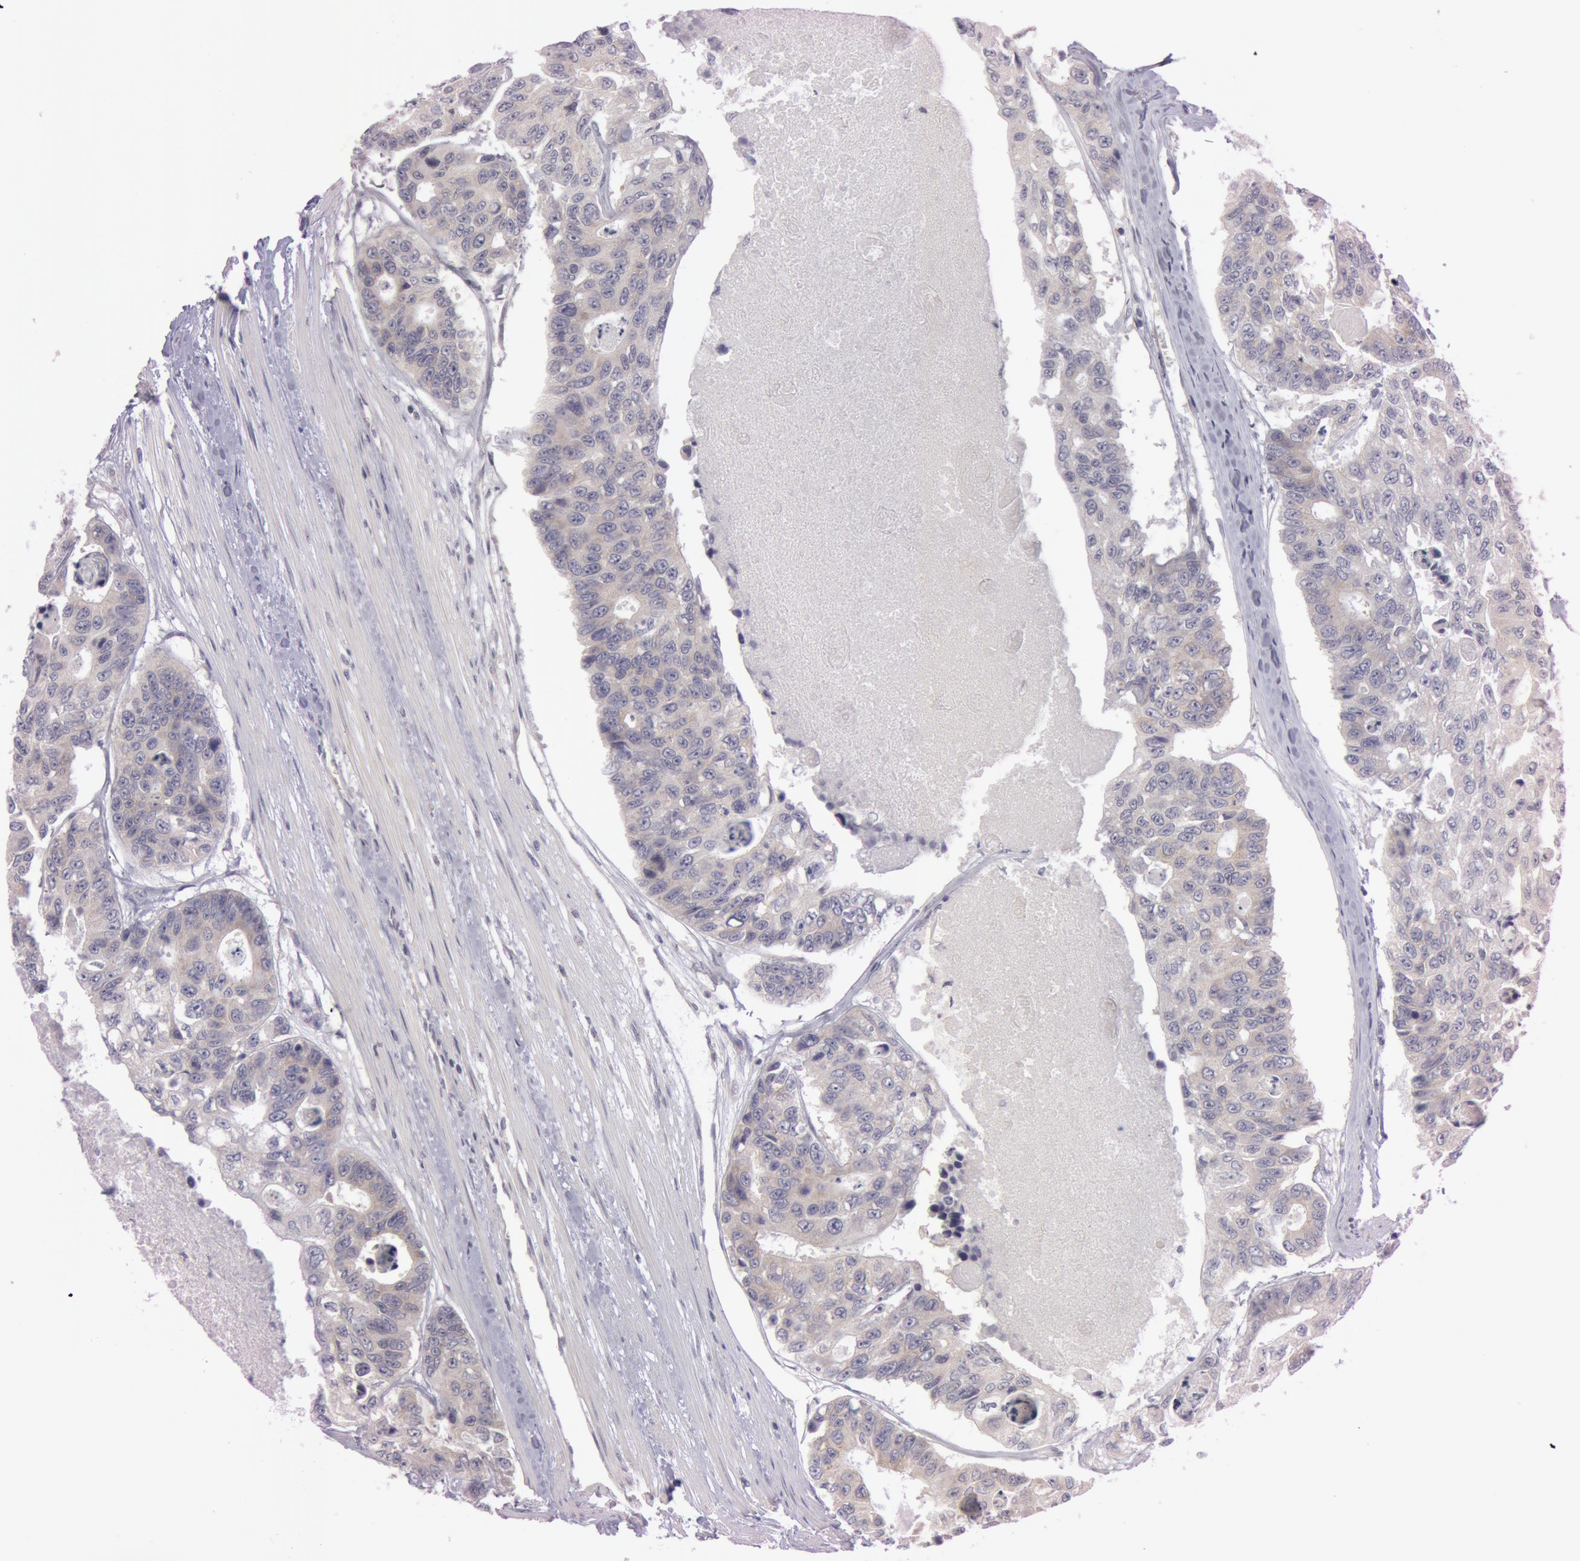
{"staining": {"intensity": "weak", "quantity": "25%-75%", "location": "cytoplasmic/membranous"}, "tissue": "colorectal cancer", "cell_type": "Tumor cells", "image_type": "cancer", "snomed": [{"axis": "morphology", "description": "Adenocarcinoma, NOS"}, {"axis": "topography", "description": "Colon"}], "caption": "DAB (3,3'-diaminobenzidine) immunohistochemical staining of colorectal cancer (adenocarcinoma) displays weak cytoplasmic/membranous protein staining in approximately 25%-75% of tumor cells. (IHC, brightfield microscopy, high magnification).", "gene": "RALGAPA1", "patient": {"sex": "female", "age": 86}}